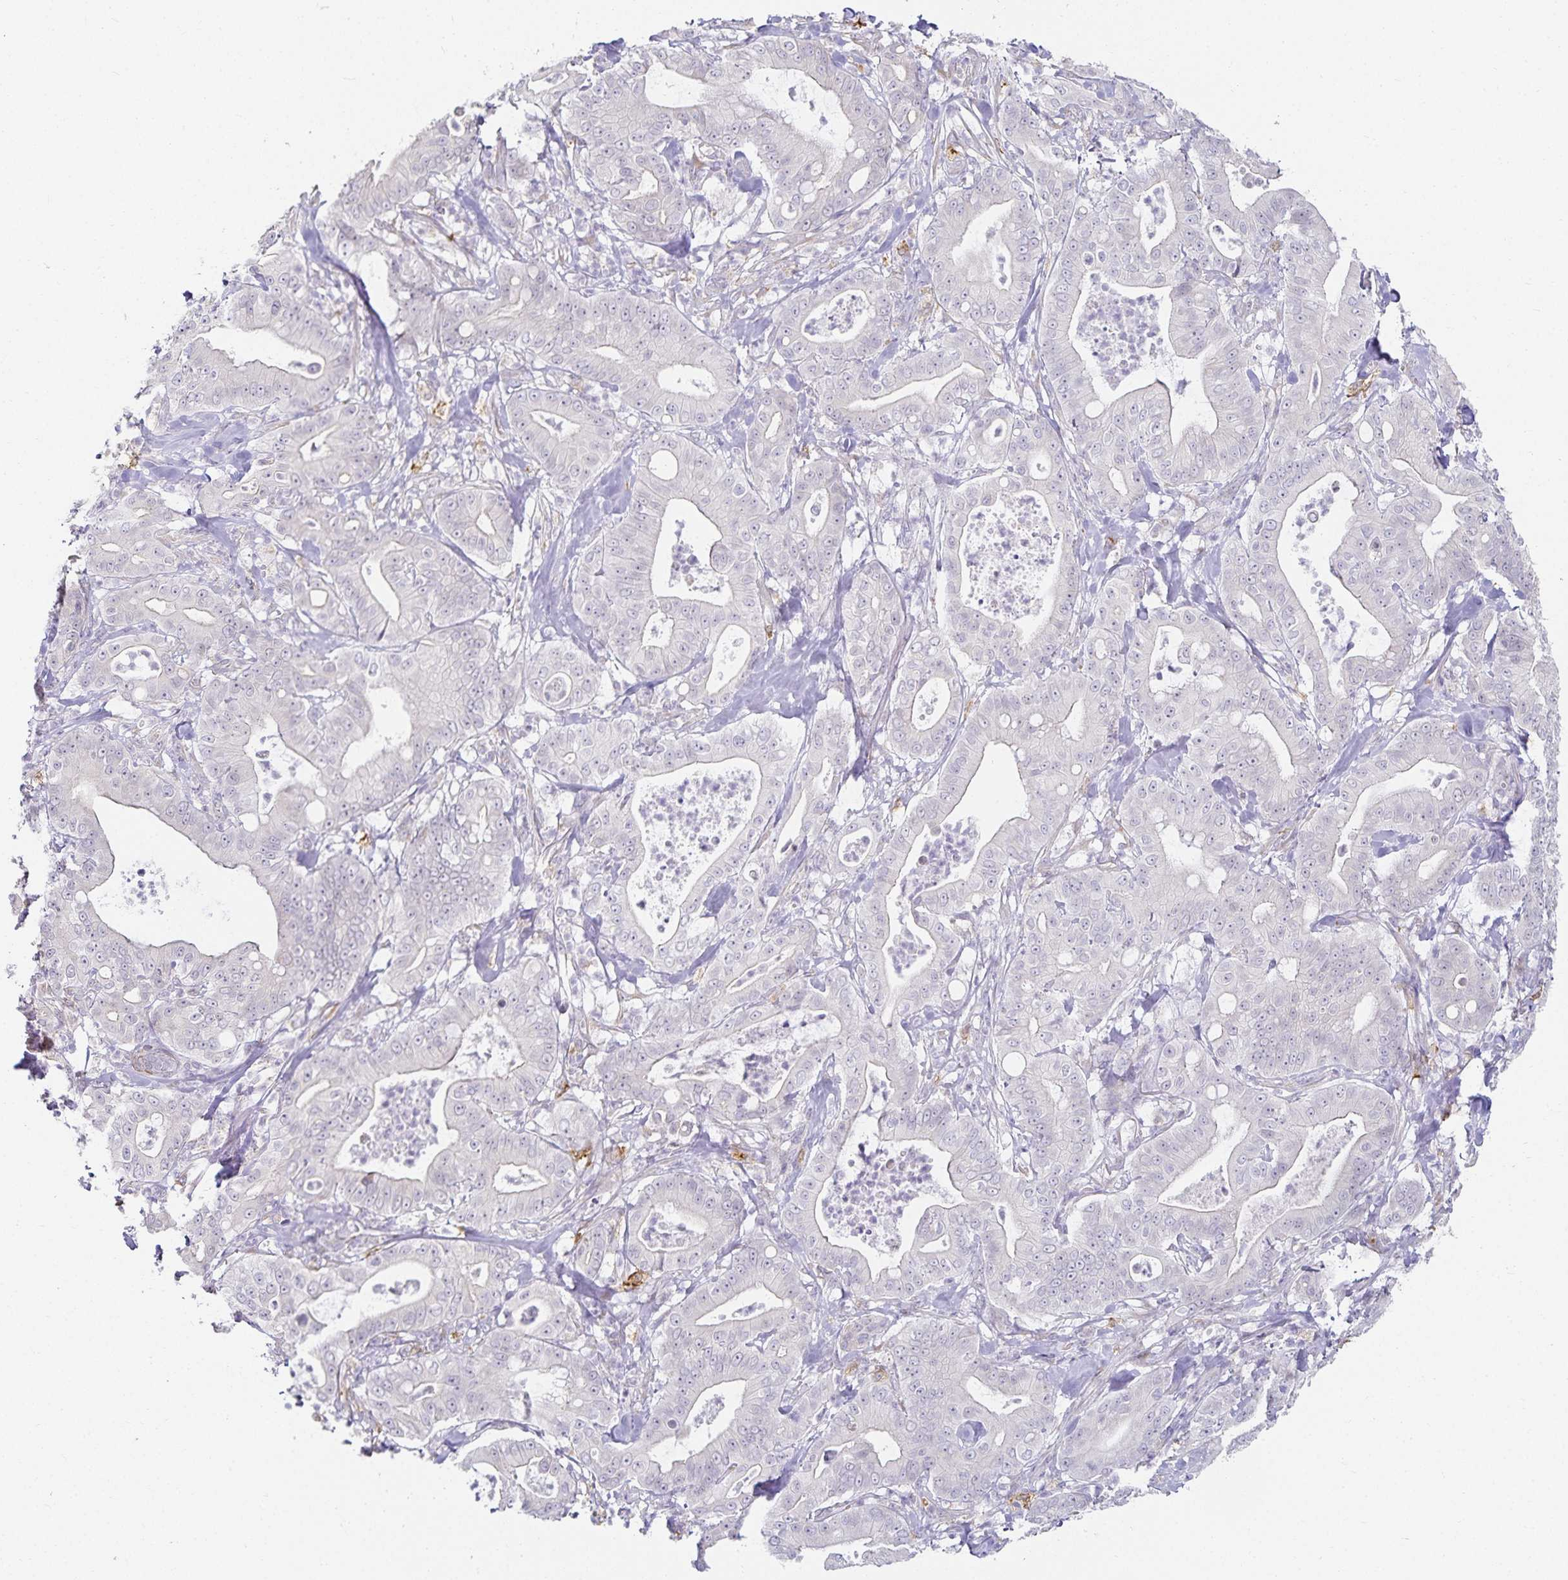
{"staining": {"intensity": "negative", "quantity": "none", "location": "none"}, "tissue": "pancreatic cancer", "cell_type": "Tumor cells", "image_type": "cancer", "snomed": [{"axis": "morphology", "description": "Adenocarcinoma, NOS"}, {"axis": "topography", "description": "Pancreas"}], "caption": "This micrograph is of pancreatic cancer stained with immunohistochemistry (IHC) to label a protein in brown with the nuclei are counter-stained blue. There is no expression in tumor cells. (Brightfield microscopy of DAB IHC at high magnification).", "gene": "GP2", "patient": {"sex": "male", "age": 71}}